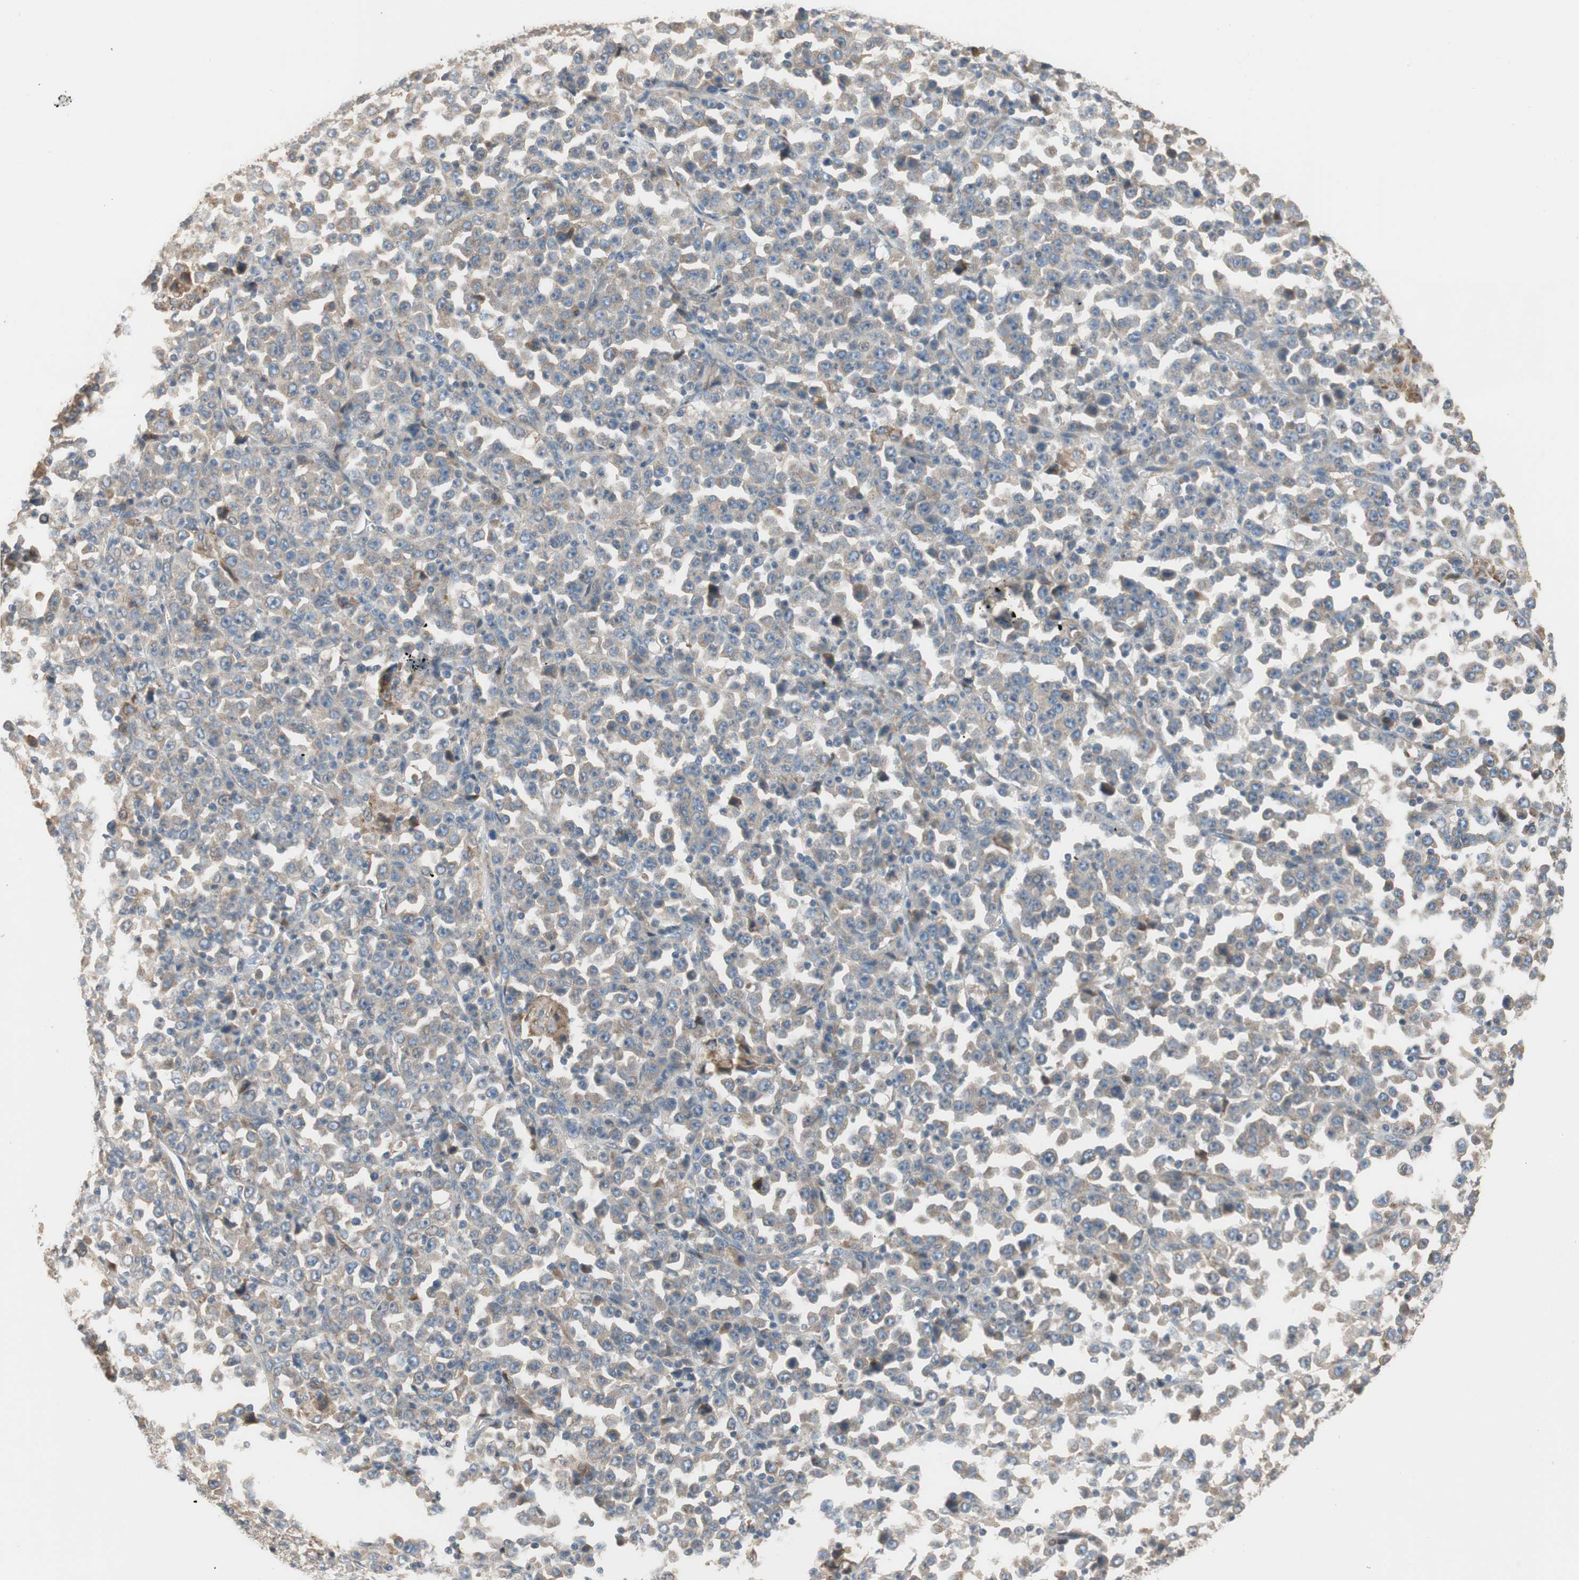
{"staining": {"intensity": "negative", "quantity": "none", "location": "none"}, "tissue": "stomach cancer", "cell_type": "Tumor cells", "image_type": "cancer", "snomed": [{"axis": "morphology", "description": "Normal tissue, NOS"}, {"axis": "morphology", "description": "Adenocarcinoma, NOS"}, {"axis": "topography", "description": "Stomach, upper"}, {"axis": "topography", "description": "Stomach"}], "caption": "The immunohistochemistry (IHC) photomicrograph has no significant positivity in tumor cells of stomach cancer (adenocarcinoma) tissue. (DAB immunohistochemistry visualized using brightfield microscopy, high magnification).", "gene": "ALPL", "patient": {"sex": "male", "age": 59}}